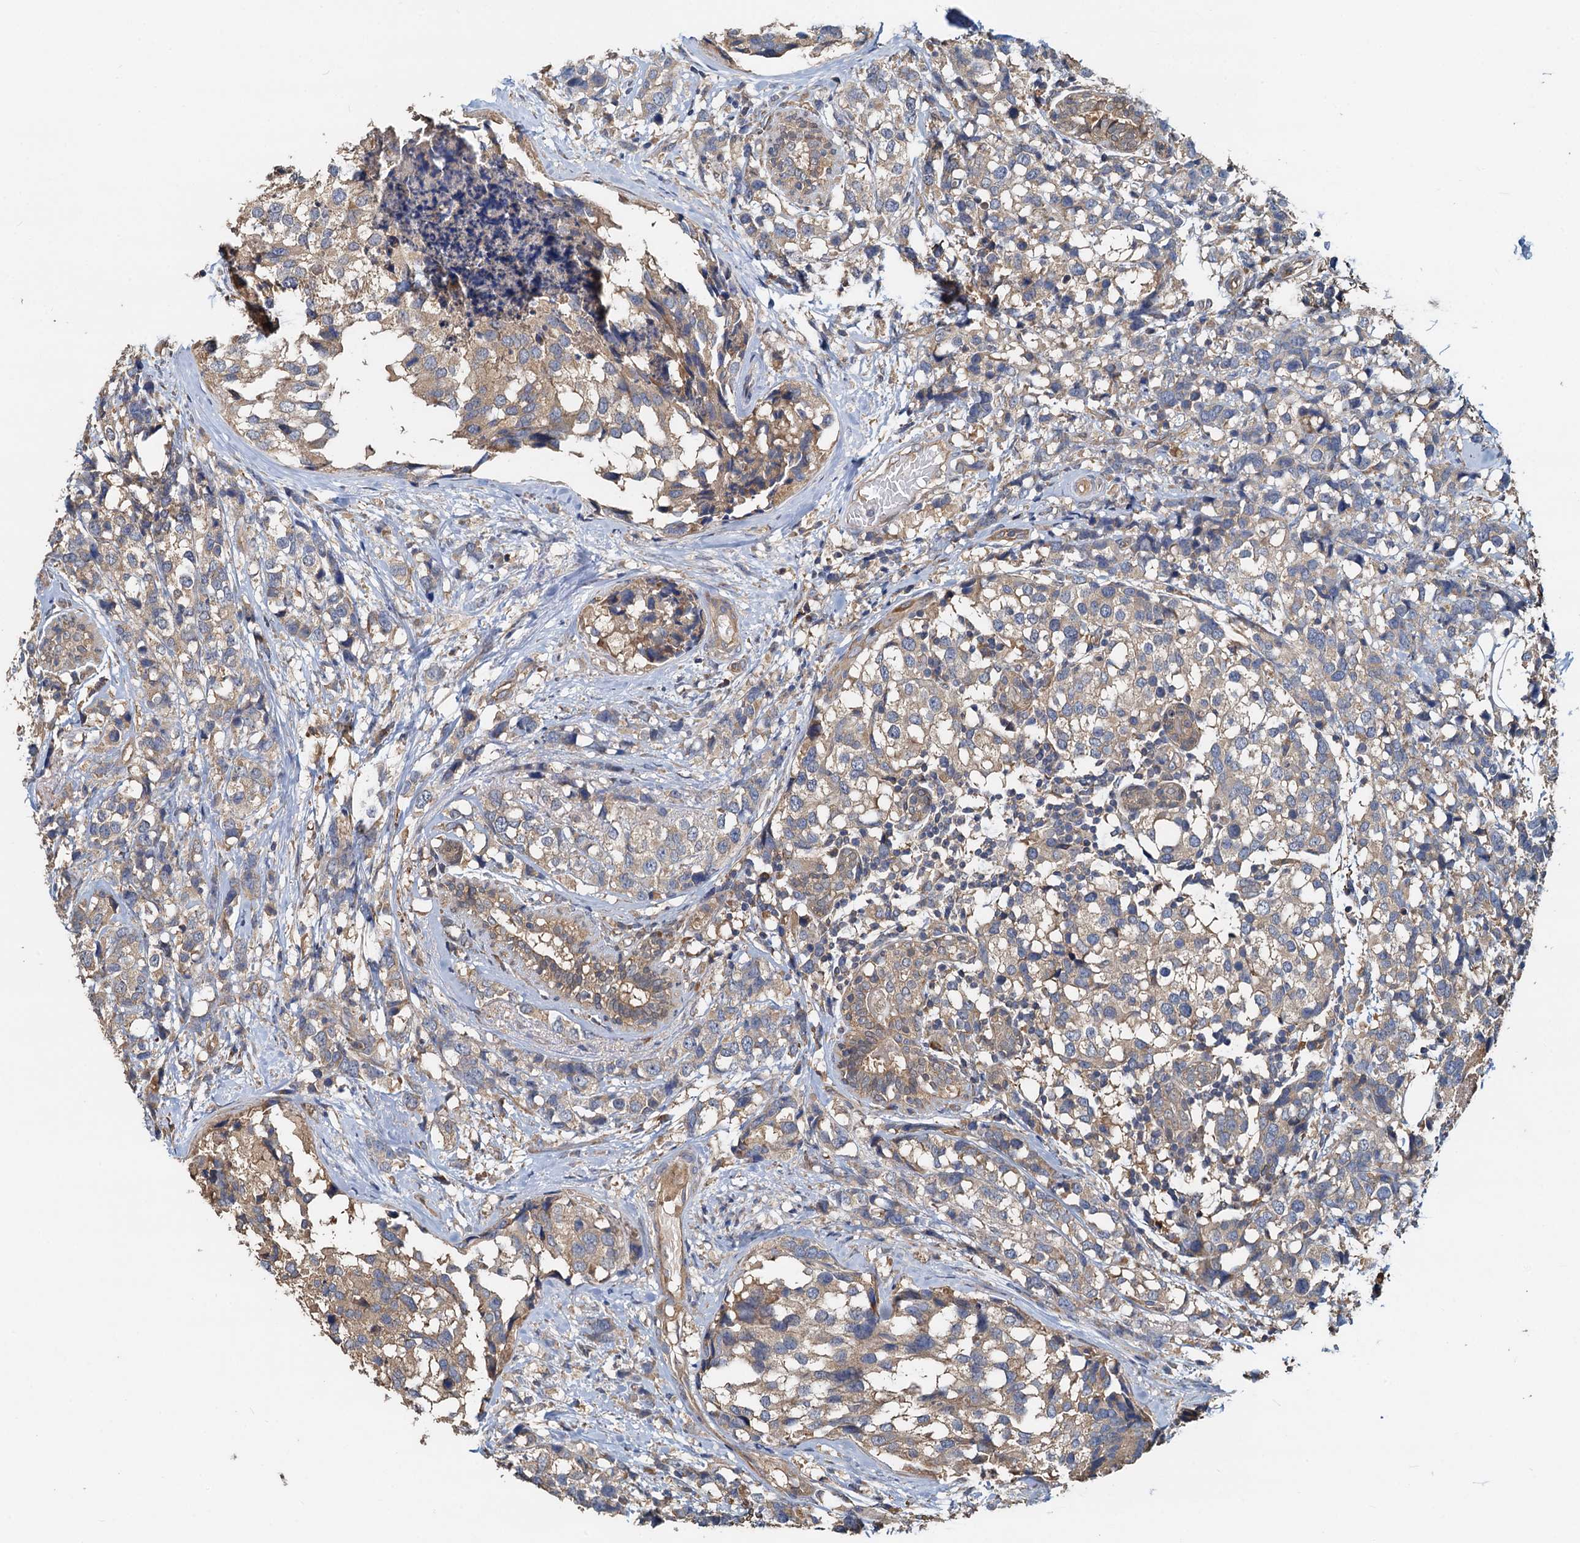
{"staining": {"intensity": "weak", "quantity": ">75%", "location": "cytoplasmic/membranous"}, "tissue": "breast cancer", "cell_type": "Tumor cells", "image_type": "cancer", "snomed": [{"axis": "morphology", "description": "Lobular carcinoma"}, {"axis": "topography", "description": "Breast"}], "caption": "Immunohistochemistry (IHC) staining of breast cancer, which demonstrates low levels of weak cytoplasmic/membranous staining in approximately >75% of tumor cells indicating weak cytoplasmic/membranous protein staining. The staining was performed using DAB (brown) for protein detection and nuclei were counterstained in hematoxylin (blue).", "gene": "HYI", "patient": {"sex": "female", "age": 59}}